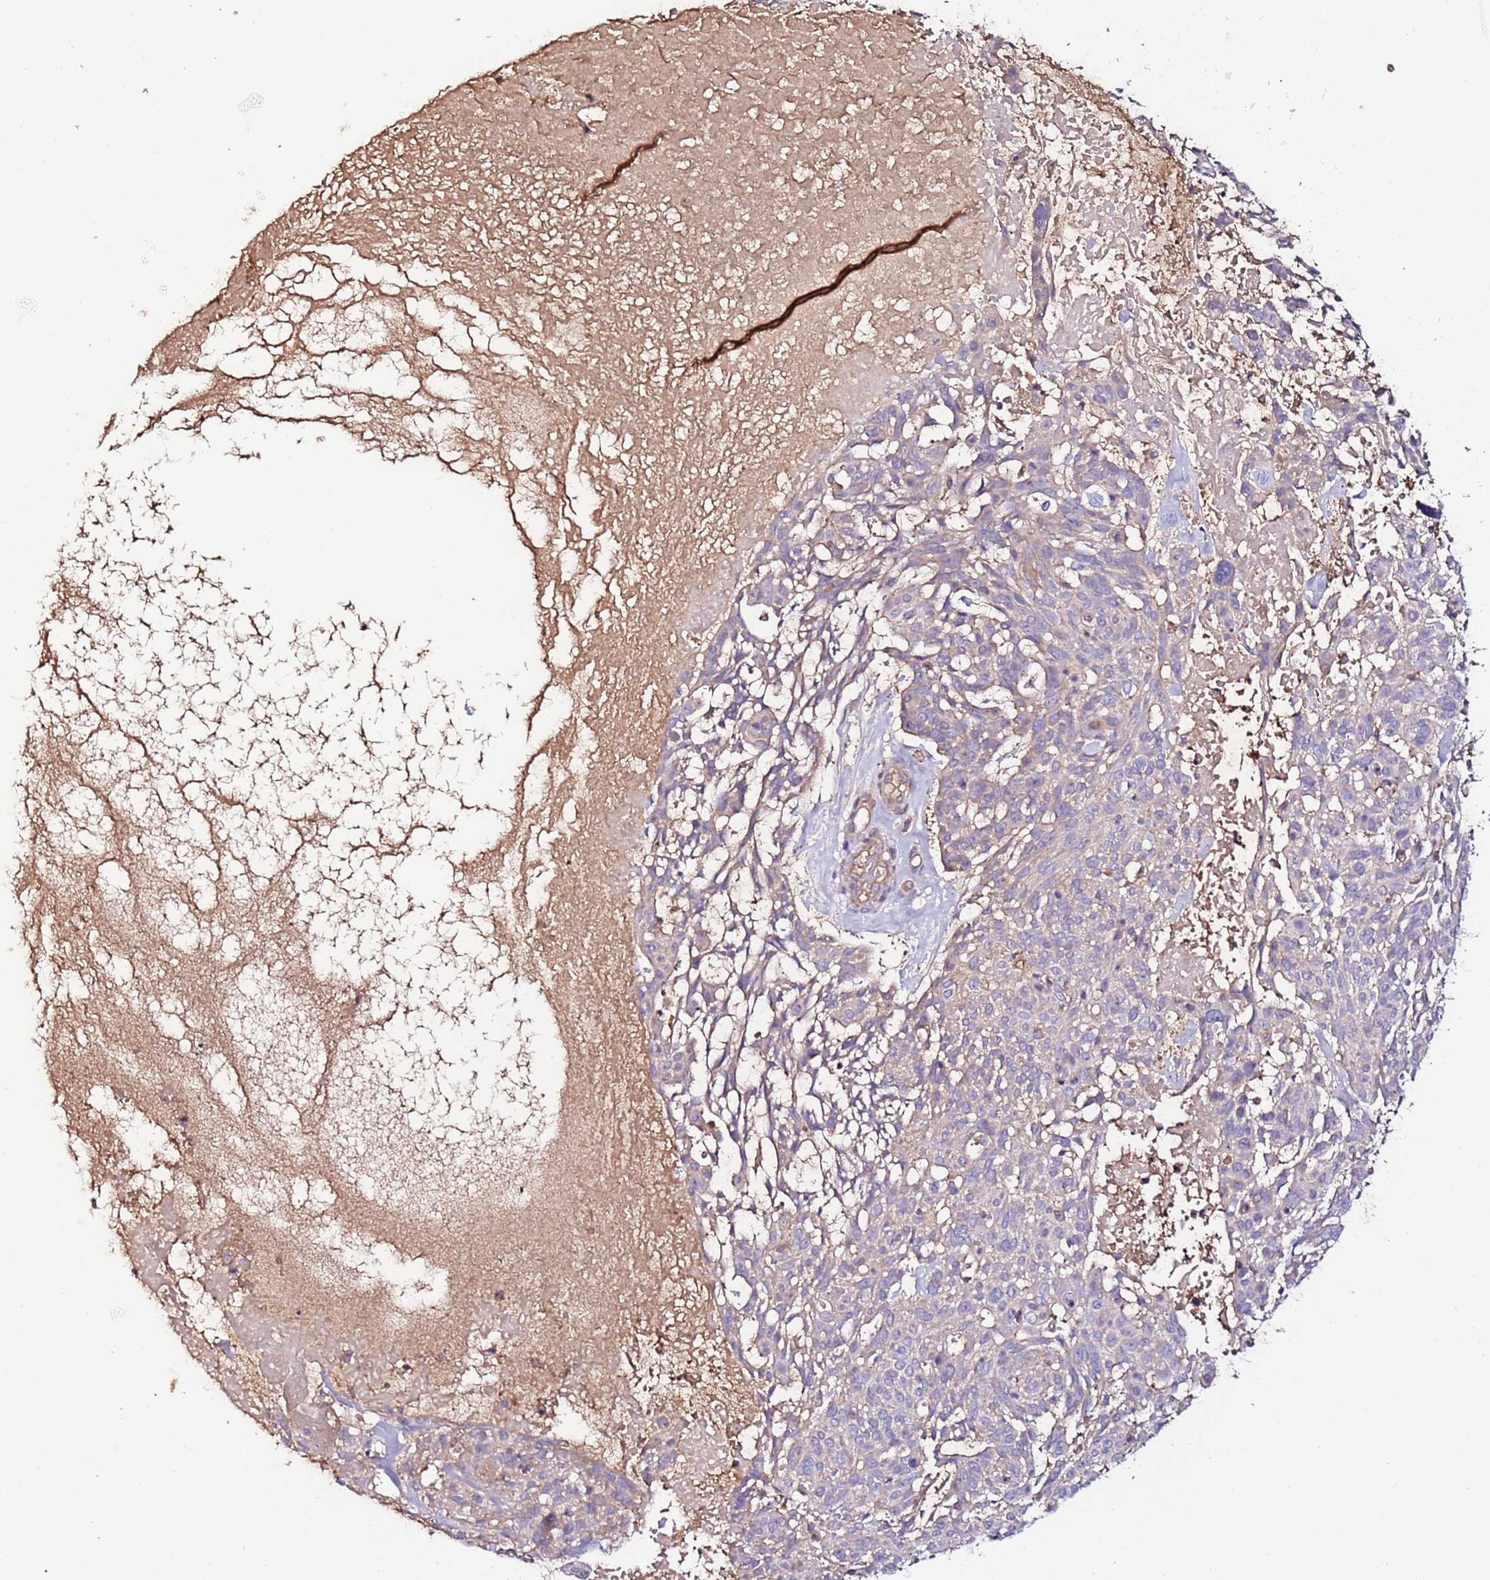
{"staining": {"intensity": "weak", "quantity": "25%-75%", "location": "cytoplasmic/membranous"}, "tissue": "skin cancer", "cell_type": "Tumor cells", "image_type": "cancer", "snomed": [{"axis": "morphology", "description": "Basal cell carcinoma"}, {"axis": "topography", "description": "Skin"}], "caption": "Human basal cell carcinoma (skin) stained with a protein marker displays weak staining in tumor cells.", "gene": "FLVCR1", "patient": {"sex": "male", "age": 88}}